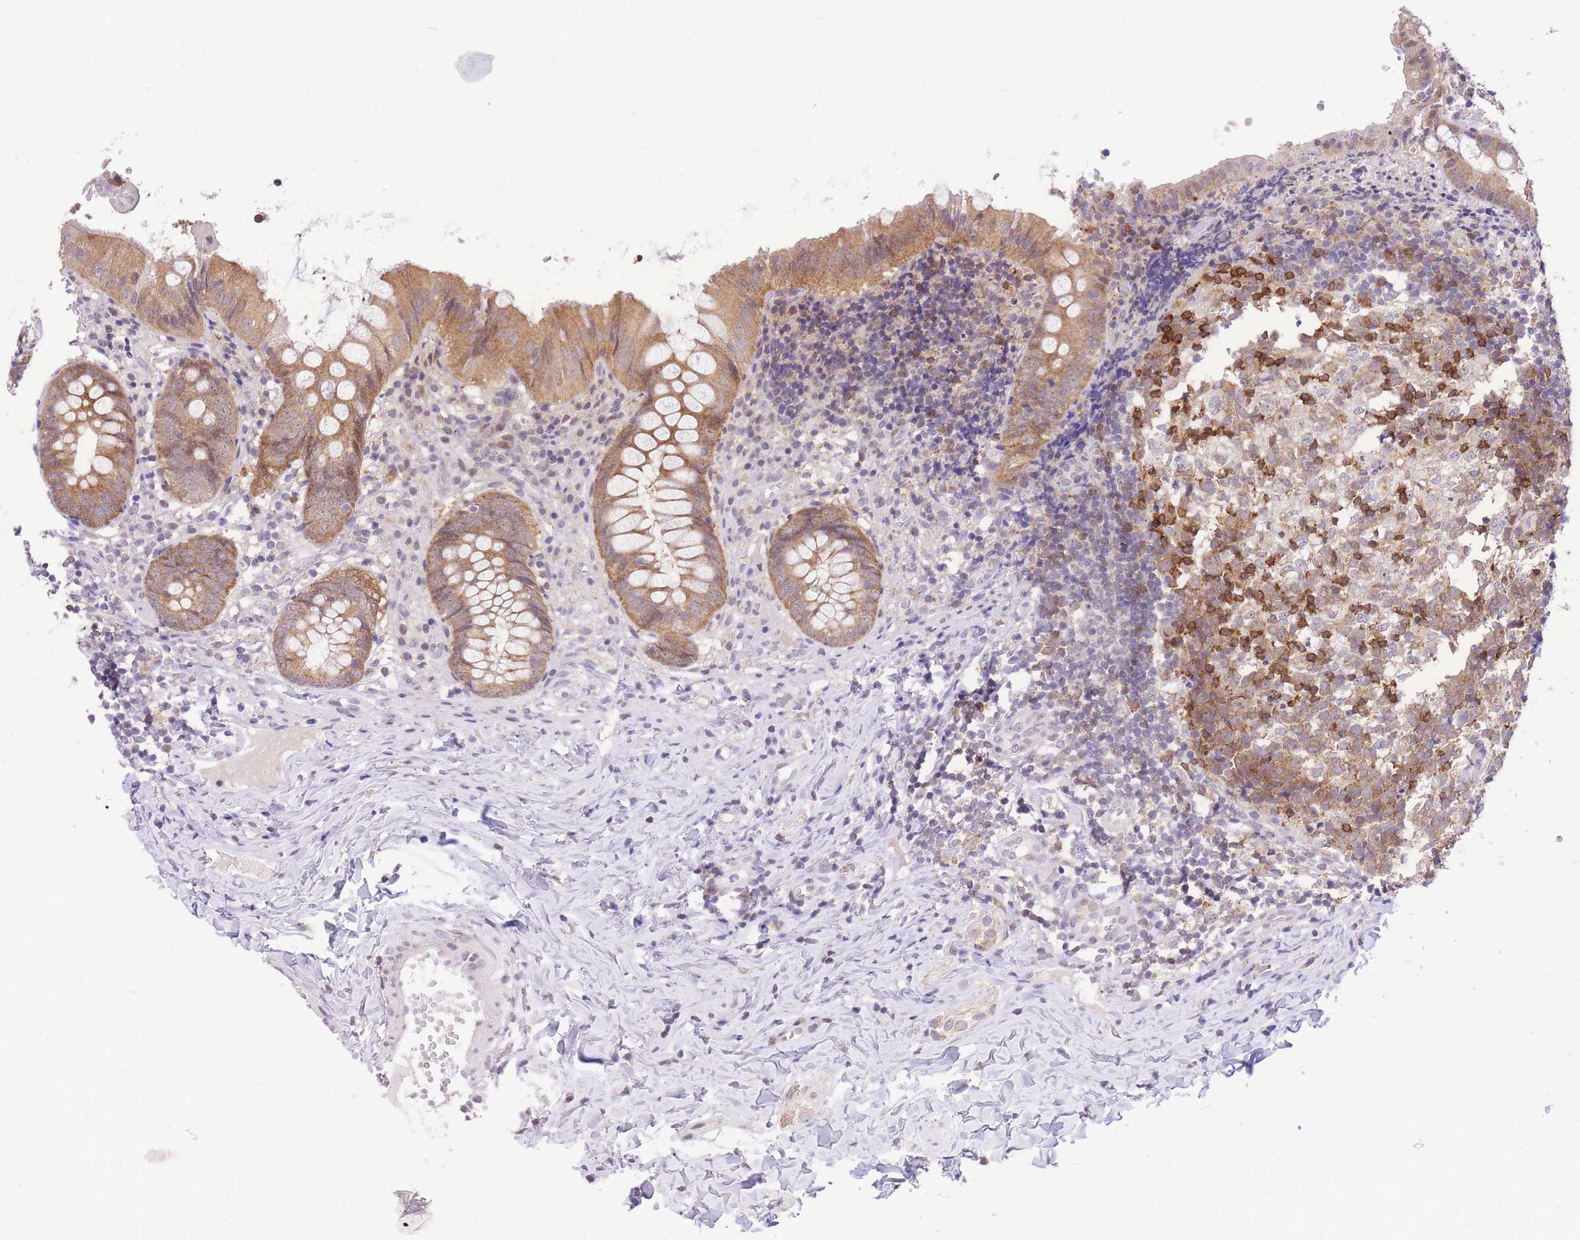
{"staining": {"intensity": "moderate", "quantity": ">75%", "location": "cytoplasmic/membranous"}, "tissue": "appendix", "cell_type": "Glandular cells", "image_type": "normal", "snomed": [{"axis": "morphology", "description": "Normal tissue, NOS"}, {"axis": "topography", "description": "Appendix"}], "caption": "Immunohistochemistry staining of benign appendix, which exhibits medium levels of moderate cytoplasmic/membranous expression in about >75% of glandular cells indicating moderate cytoplasmic/membranous protein positivity. The staining was performed using DAB (brown) for protein detection and nuclei were counterstained in hematoxylin (blue).", "gene": "STK39", "patient": {"sex": "male", "age": 8}}